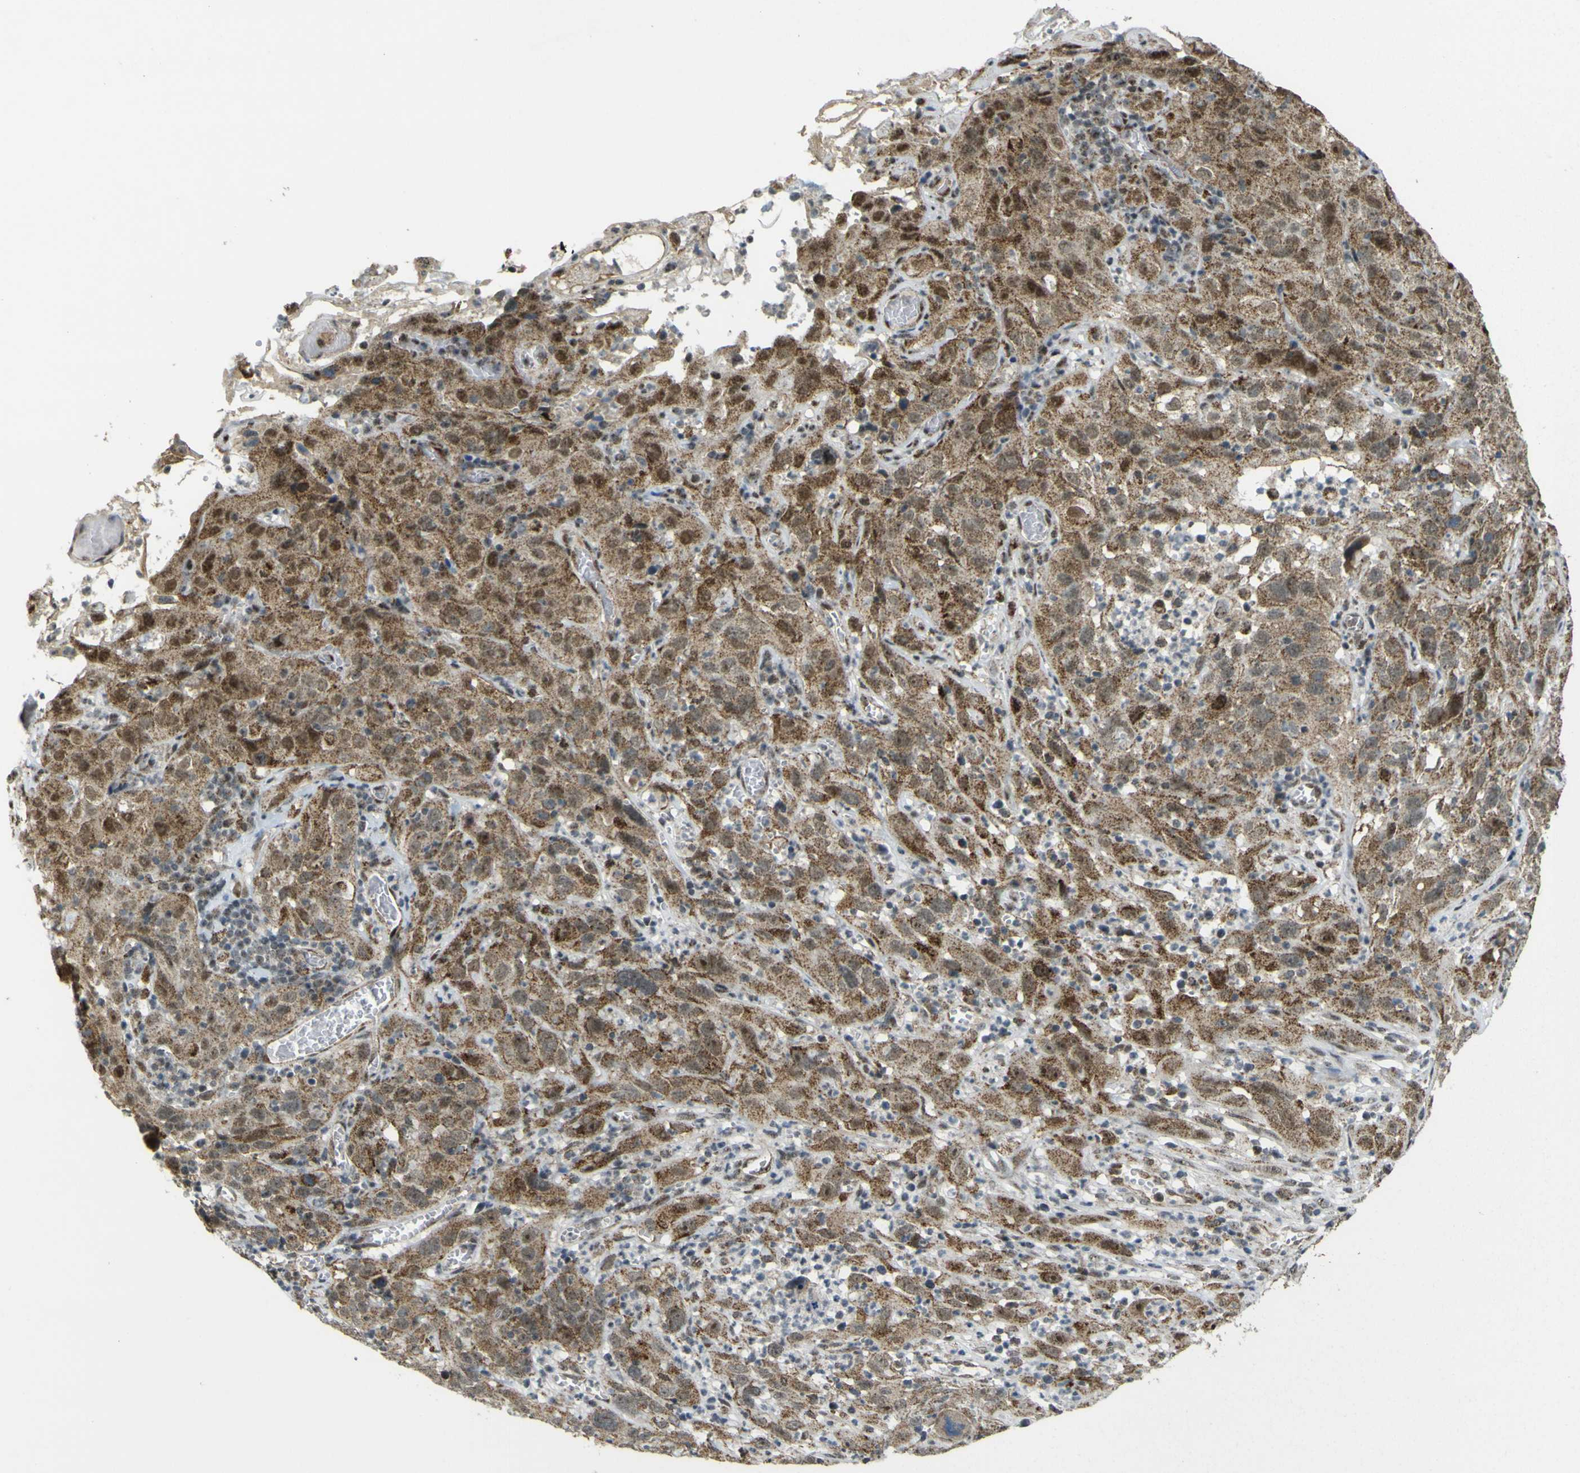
{"staining": {"intensity": "strong", "quantity": ">75%", "location": "cytoplasmic/membranous,nuclear"}, "tissue": "cervical cancer", "cell_type": "Tumor cells", "image_type": "cancer", "snomed": [{"axis": "morphology", "description": "Squamous cell carcinoma, NOS"}, {"axis": "topography", "description": "Cervix"}], "caption": "Protein analysis of squamous cell carcinoma (cervical) tissue exhibits strong cytoplasmic/membranous and nuclear staining in about >75% of tumor cells.", "gene": "ACBD5", "patient": {"sex": "female", "age": 32}}